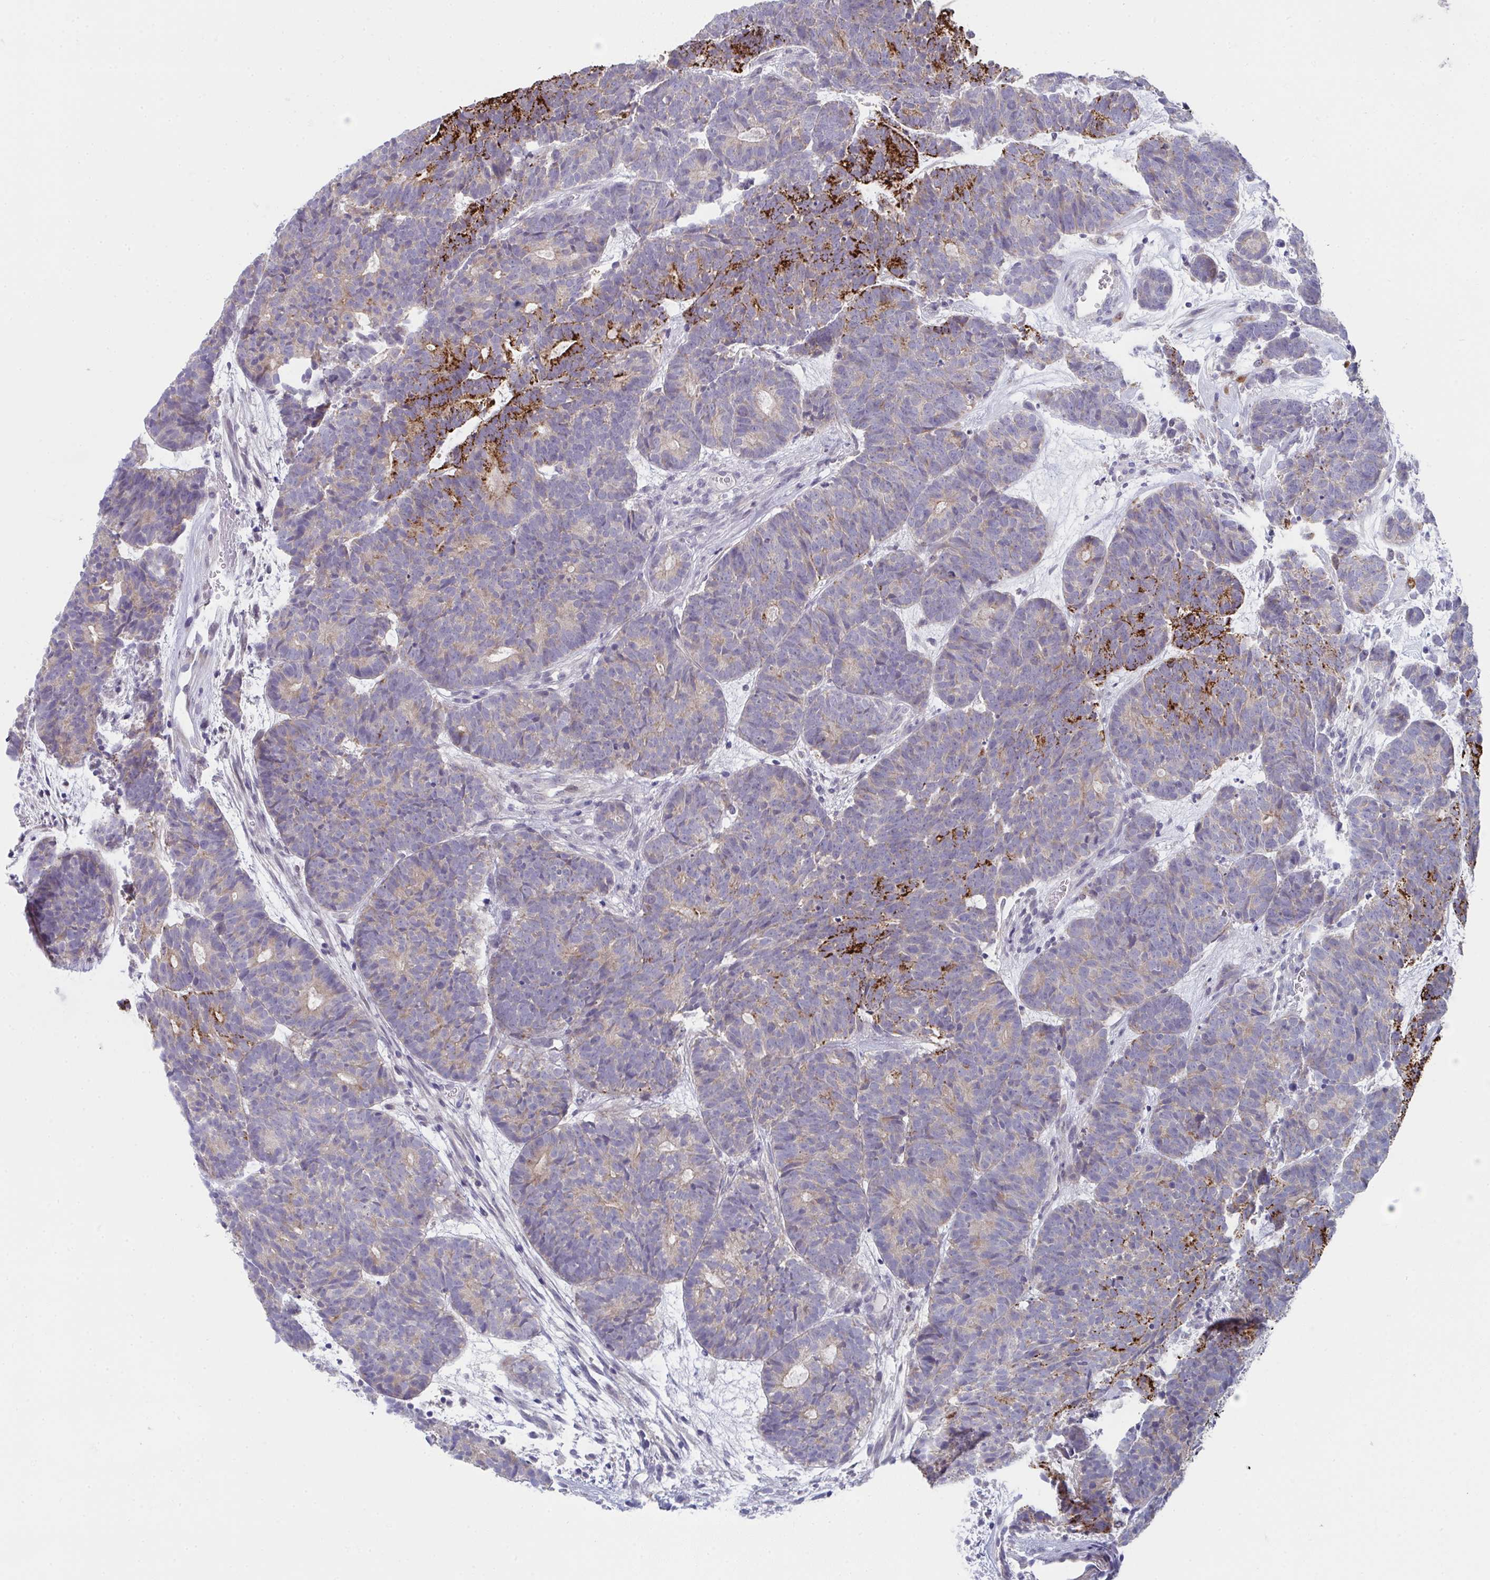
{"staining": {"intensity": "strong", "quantity": "25%-75%", "location": "cytoplasmic/membranous"}, "tissue": "head and neck cancer", "cell_type": "Tumor cells", "image_type": "cancer", "snomed": [{"axis": "morphology", "description": "Adenocarcinoma, NOS"}, {"axis": "topography", "description": "Head-Neck"}], "caption": "Head and neck cancer was stained to show a protein in brown. There is high levels of strong cytoplasmic/membranous staining in about 25%-75% of tumor cells. The protein is stained brown, and the nuclei are stained in blue (DAB IHC with brightfield microscopy, high magnification).", "gene": "VWDE", "patient": {"sex": "female", "age": 81}}